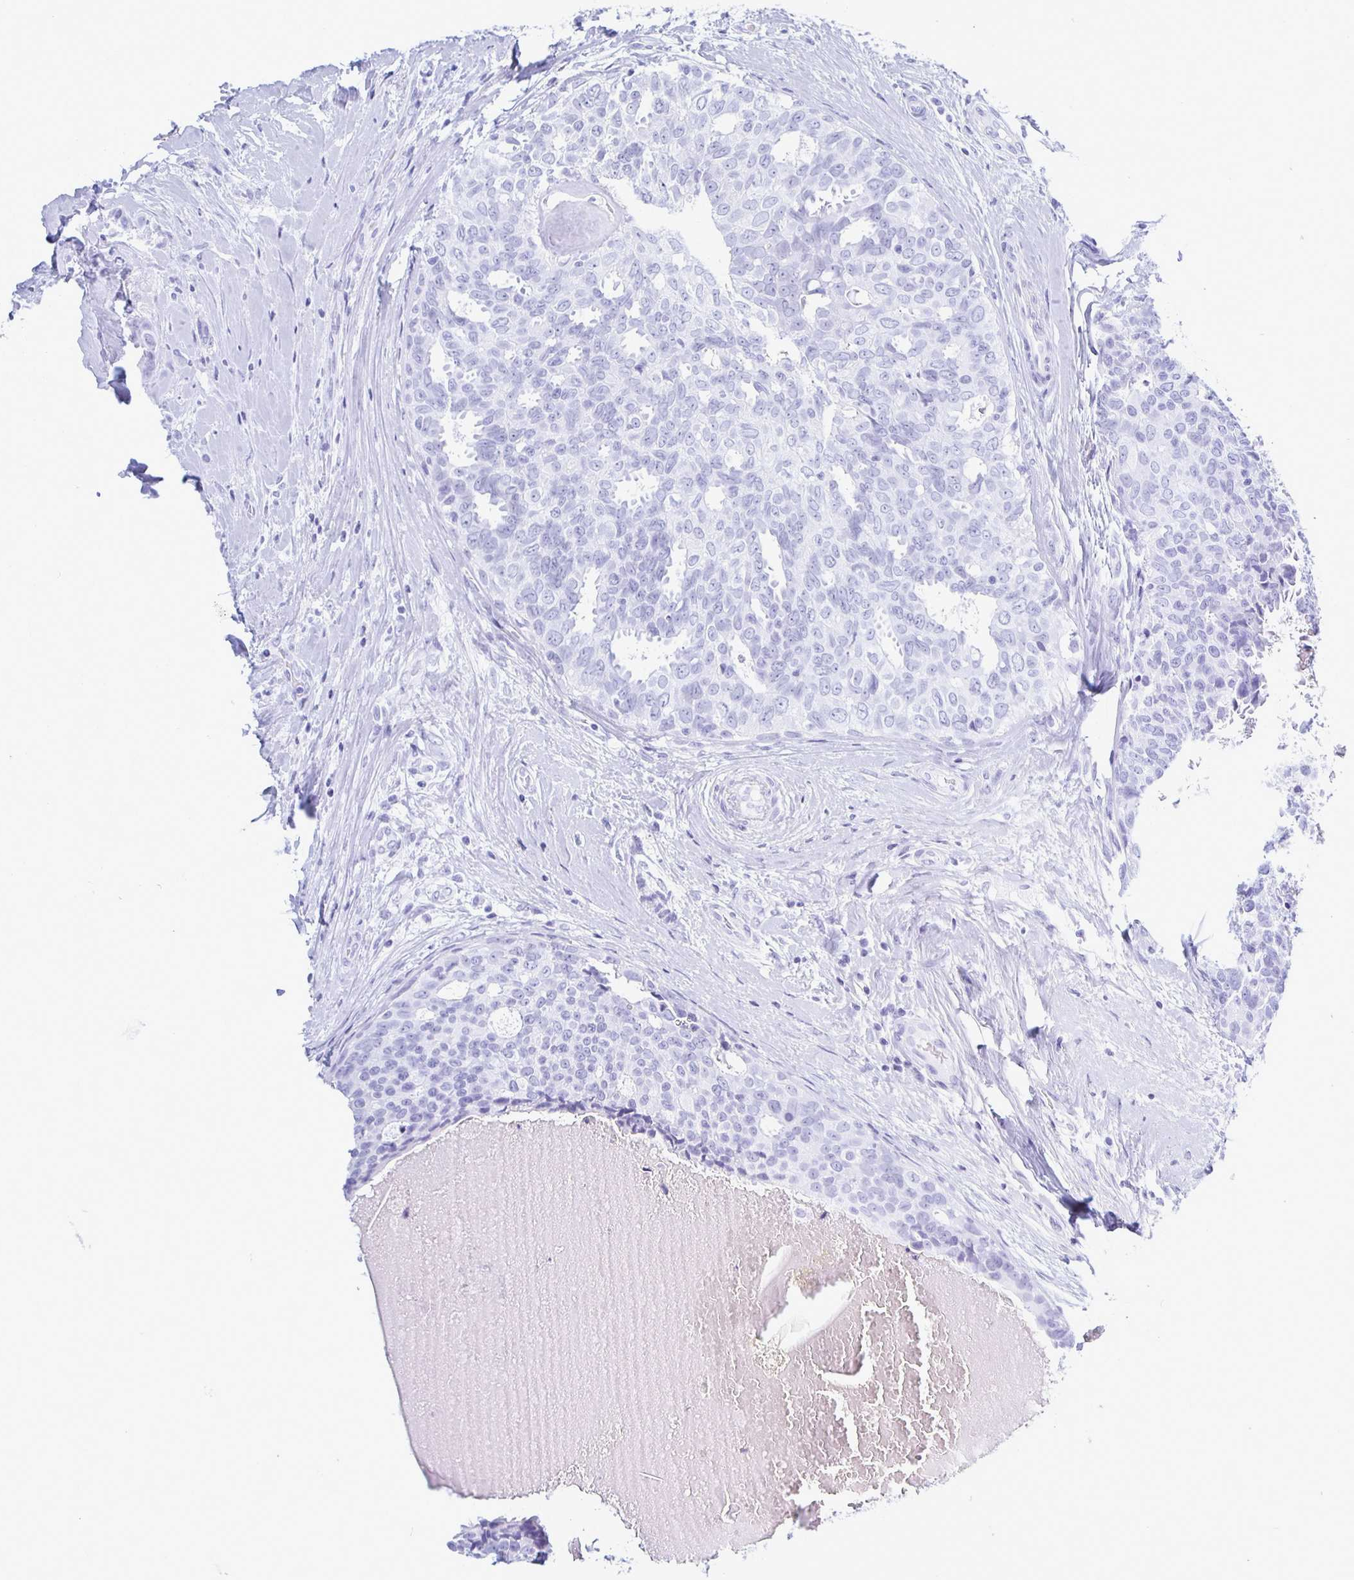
{"staining": {"intensity": "negative", "quantity": "none", "location": "none"}, "tissue": "breast cancer", "cell_type": "Tumor cells", "image_type": "cancer", "snomed": [{"axis": "morphology", "description": "Duct carcinoma"}, {"axis": "topography", "description": "Breast"}], "caption": "Immunohistochemistry of human breast cancer reveals no staining in tumor cells.", "gene": "IRF7", "patient": {"sex": "female", "age": 45}}